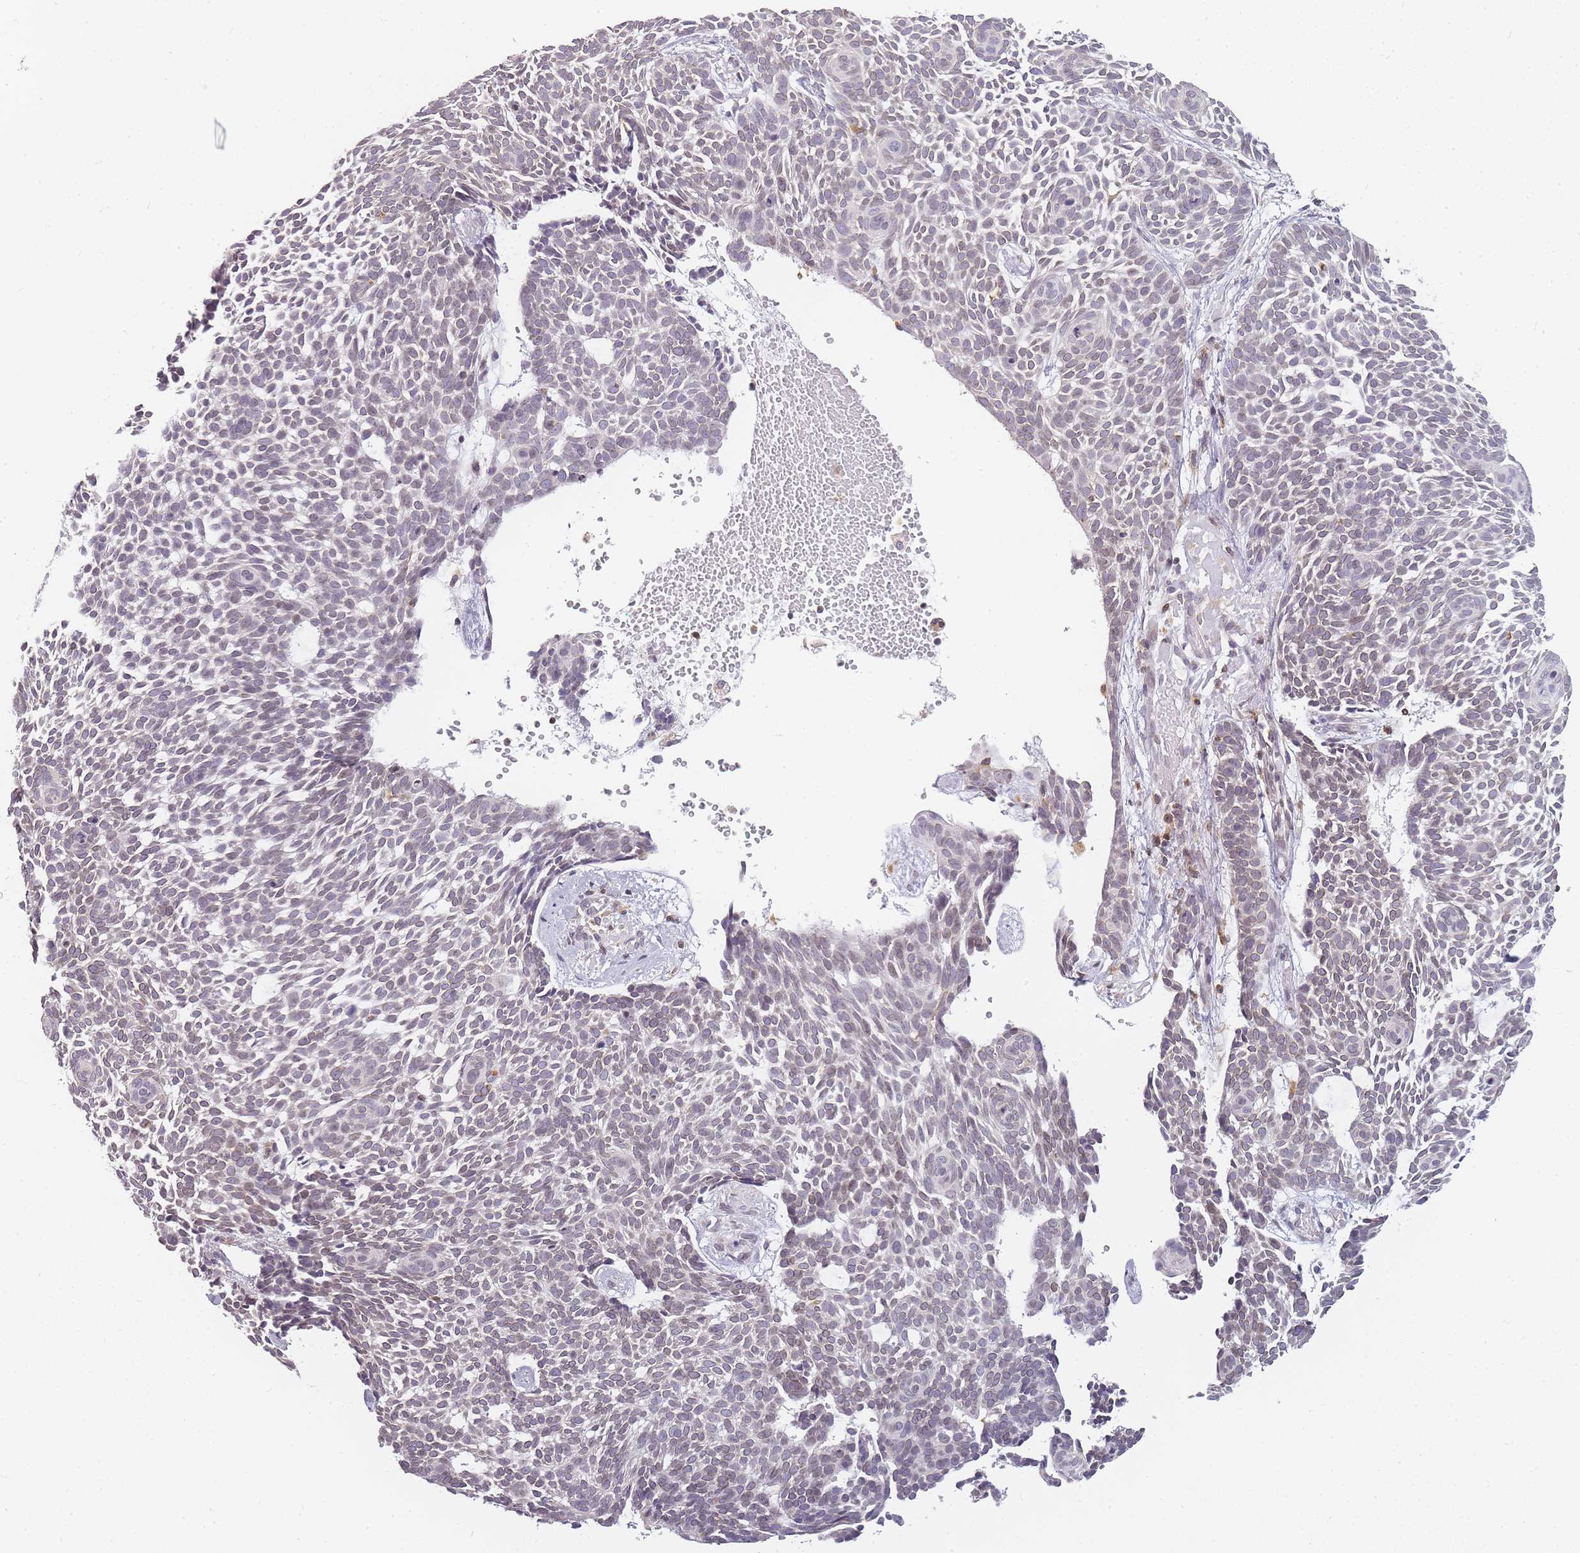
{"staining": {"intensity": "negative", "quantity": "none", "location": "none"}, "tissue": "skin cancer", "cell_type": "Tumor cells", "image_type": "cancer", "snomed": [{"axis": "morphology", "description": "Basal cell carcinoma"}, {"axis": "topography", "description": "Skin"}], "caption": "Immunohistochemical staining of human basal cell carcinoma (skin) exhibits no significant expression in tumor cells.", "gene": "JAKMIP1", "patient": {"sex": "male", "age": 61}}